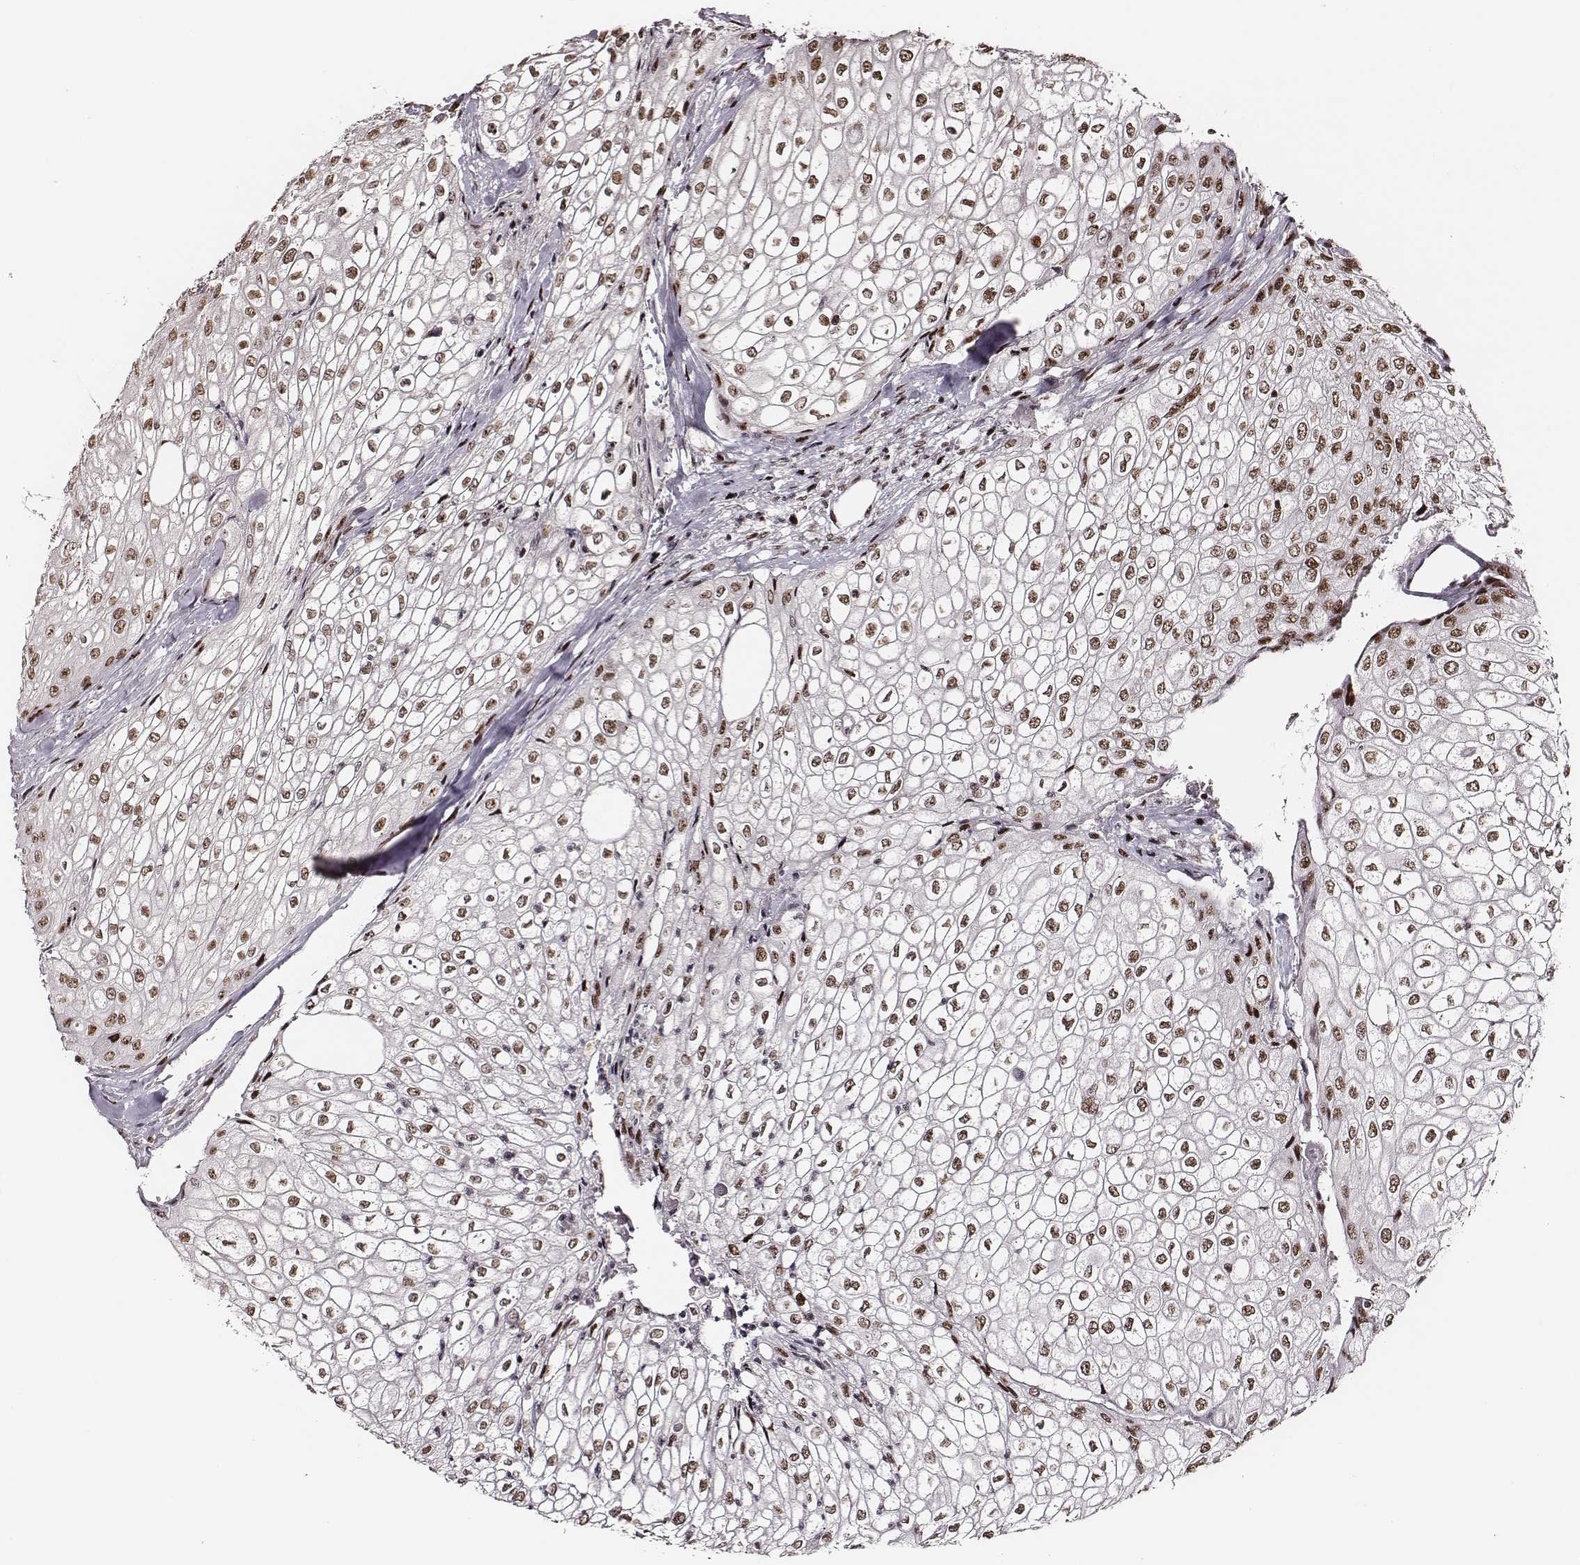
{"staining": {"intensity": "moderate", "quantity": ">75%", "location": "nuclear"}, "tissue": "urothelial cancer", "cell_type": "Tumor cells", "image_type": "cancer", "snomed": [{"axis": "morphology", "description": "Urothelial carcinoma, High grade"}, {"axis": "topography", "description": "Urinary bladder"}], "caption": "Protein staining of urothelial carcinoma (high-grade) tissue reveals moderate nuclear expression in approximately >75% of tumor cells.", "gene": "PPARA", "patient": {"sex": "male", "age": 62}}